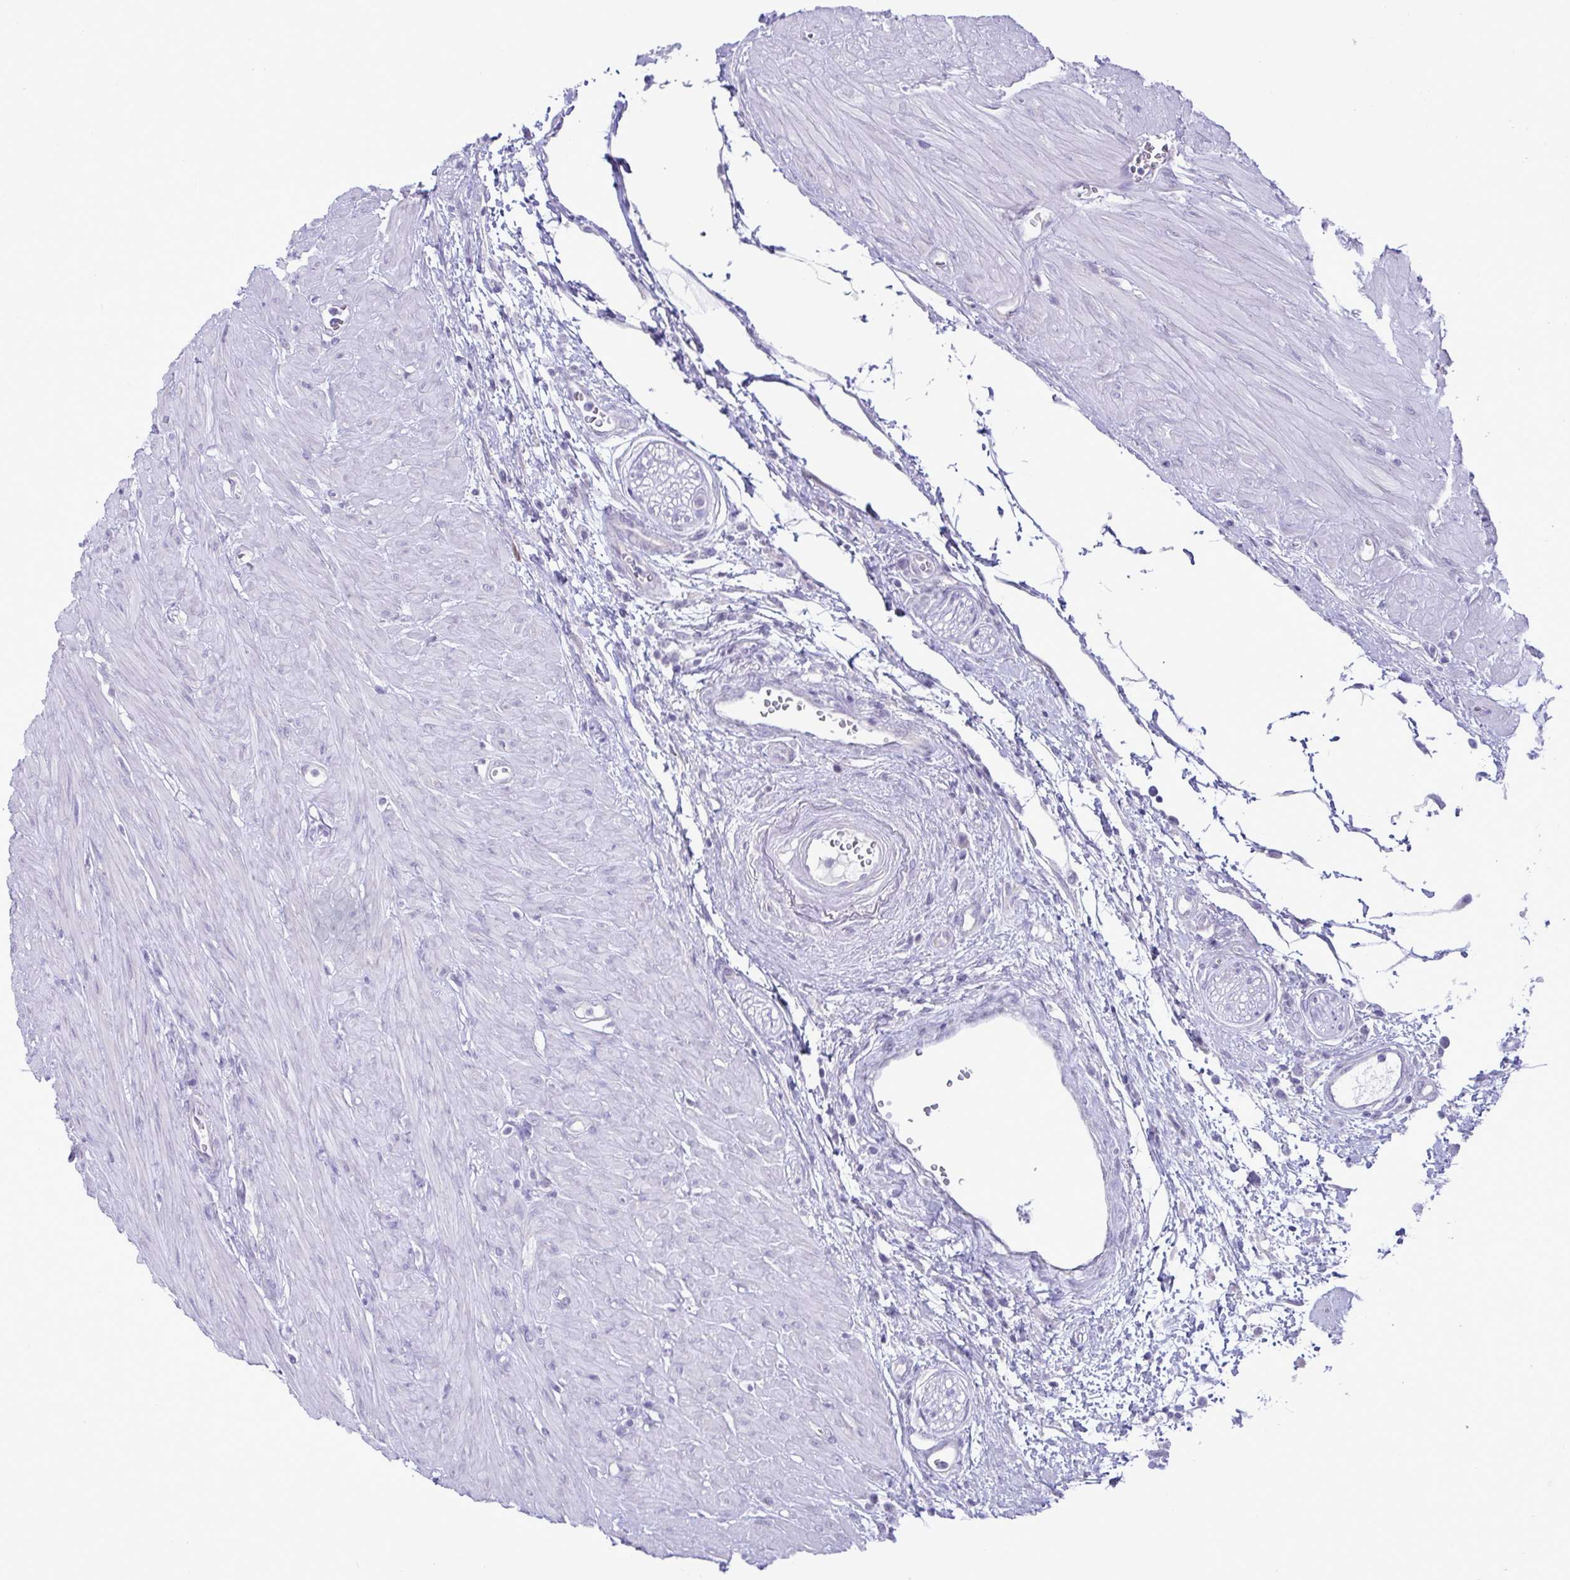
{"staining": {"intensity": "negative", "quantity": "none", "location": "none"}, "tissue": "seminal vesicle", "cell_type": "Glandular cells", "image_type": "normal", "snomed": [{"axis": "morphology", "description": "Normal tissue, NOS"}, {"axis": "topography", "description": "Seminal veicle"}], "caption": "Human seminal vesicle stained for a protein using immunohistochemistry shows no expression in glandular cells.", "gene": "C4orf33", "patient": {"sex": "male", "age": 76}}